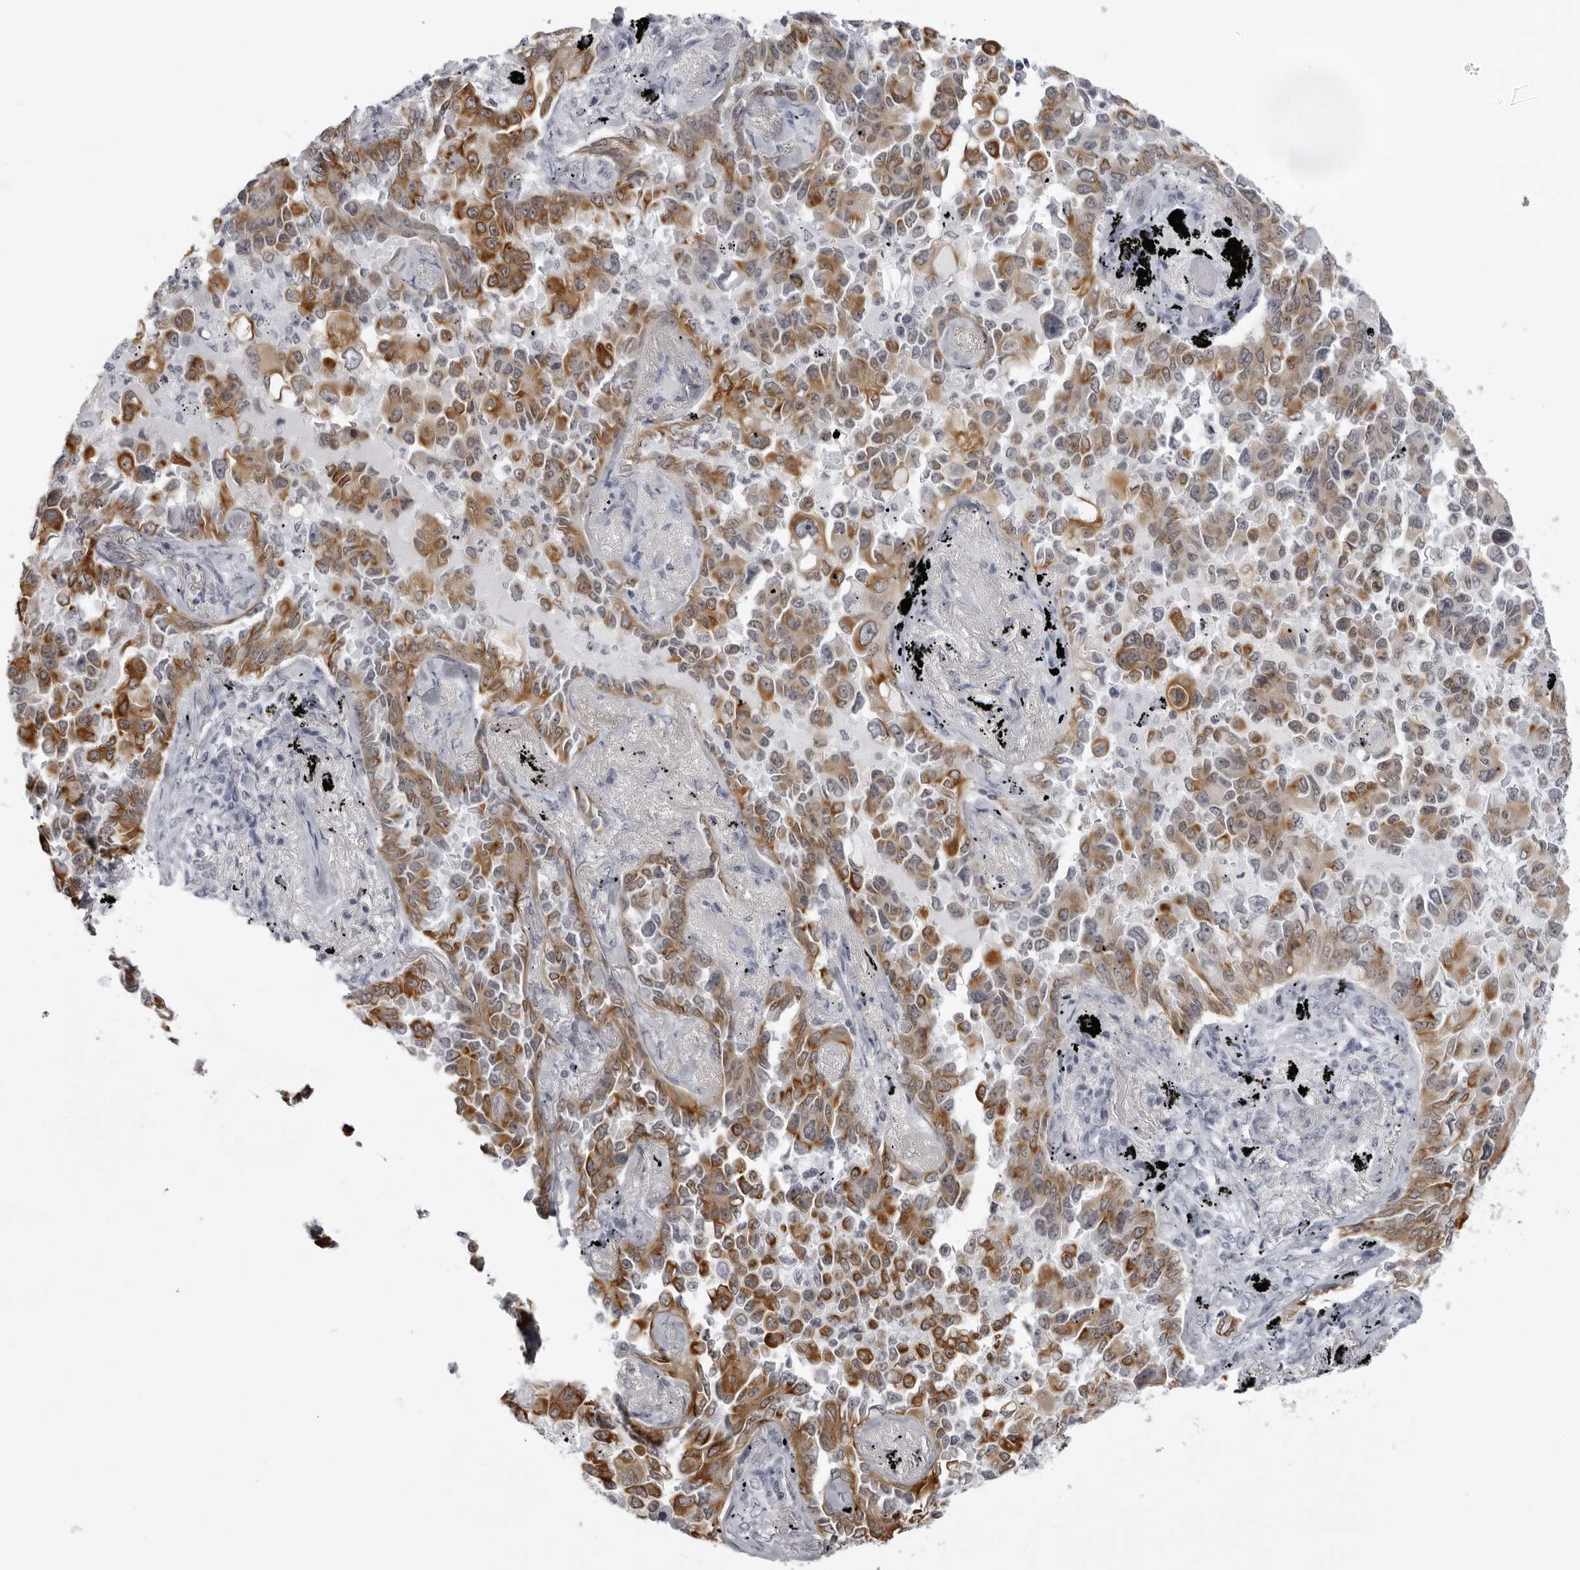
{"staining": {"intensity": "moderate", "quantity": ">75%", "location": "cytoplasmic/membranous"}, "tissue": "lung cancer", "cell_type": "Tumor cells", "image_type": "cancer", "snomed": [{"axis": "morphology", "description": "Adenocarcinoma, NOS"}, {"axis": "topography", "description": "Lung"}], "caption": "Lung cancer (adenocarcinoma) tissue shows moderate cytoplasmic/membranous positivity in approximately >75% of tumor cells", "gene": "UROD", "patient": {"sex": "female", "age": 67}}